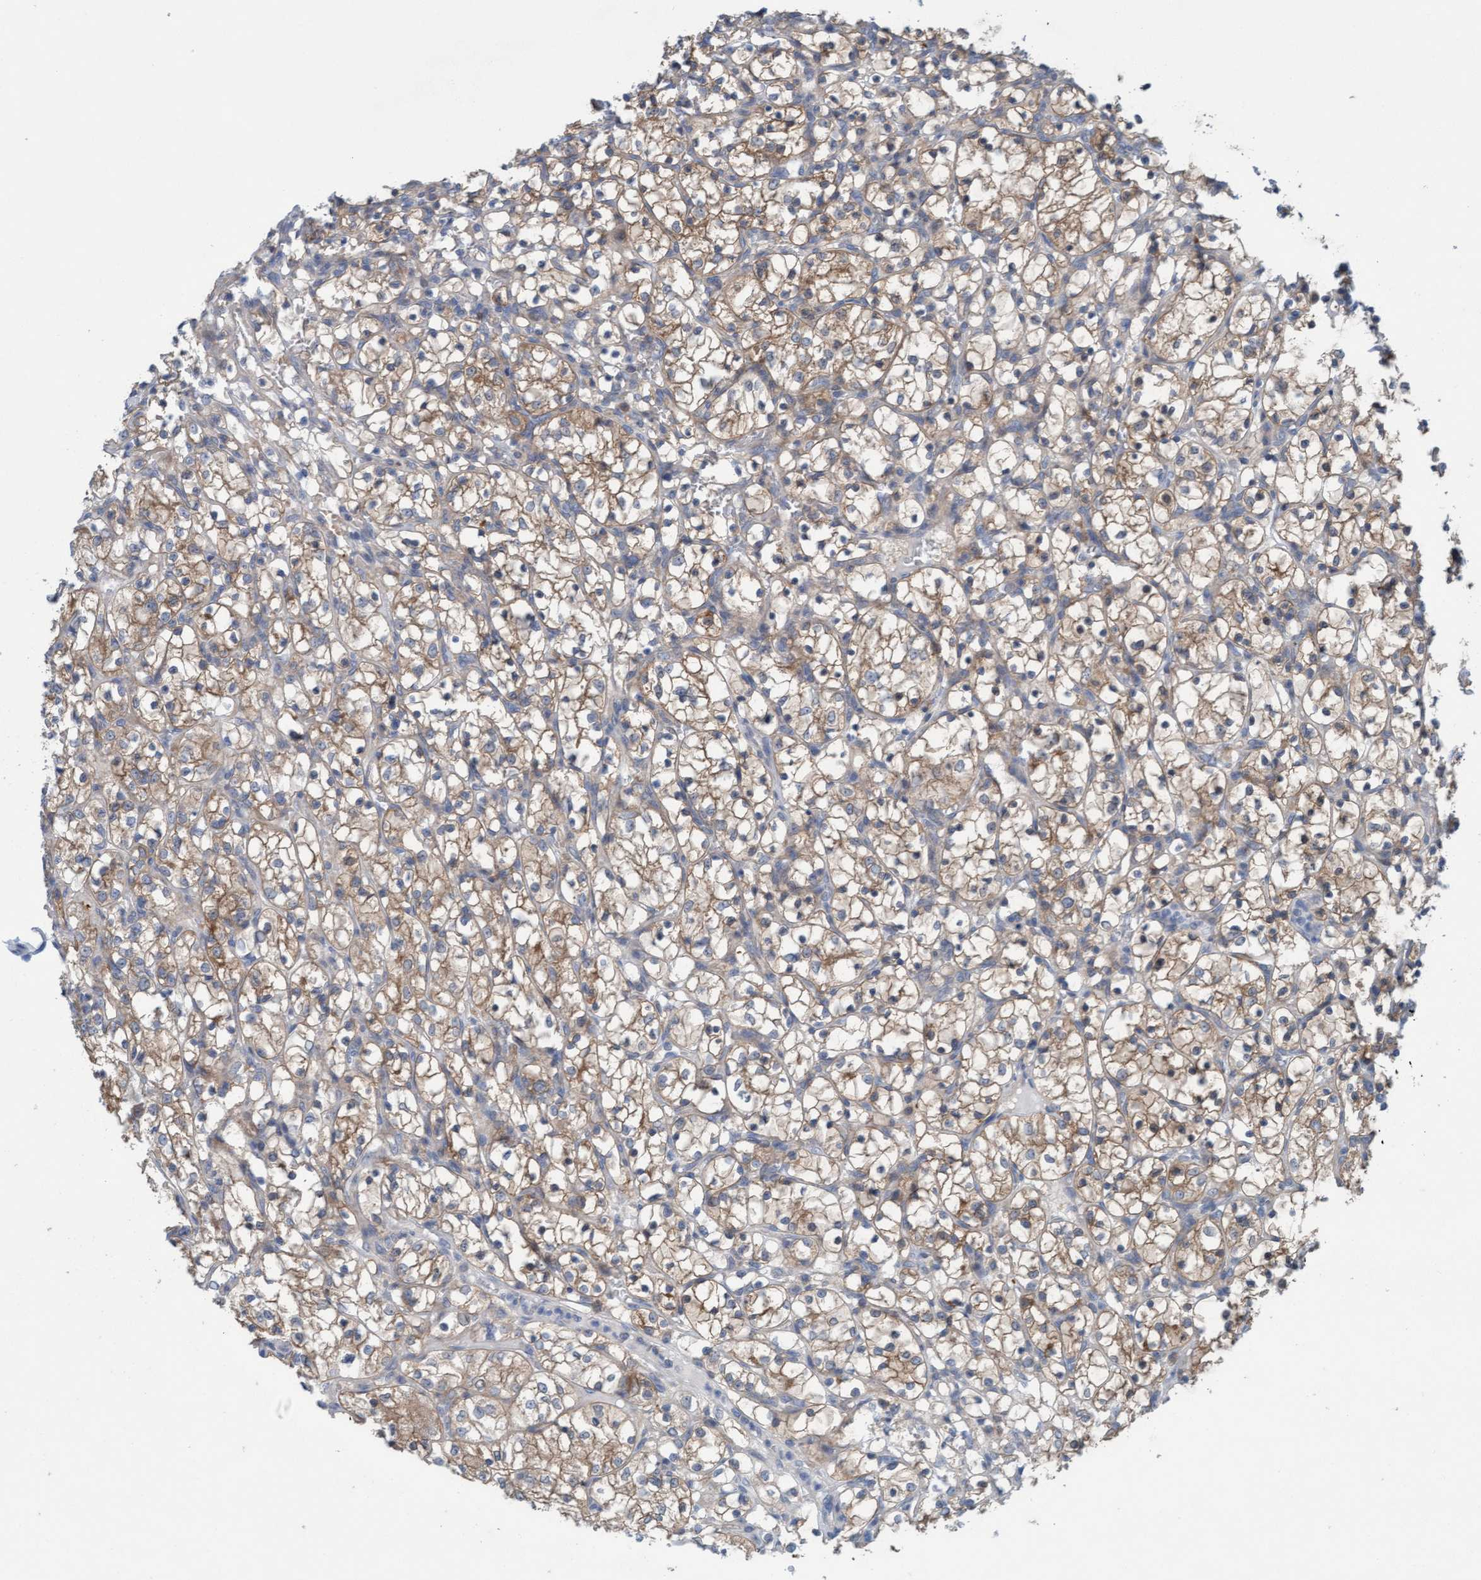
{"staining": {"intensity": "weak", "quantity": ">75%", "location": "cytoplasmic/membranous"}, "tissue": "renal cancer", "cell_type": "Tumor cells", "image_type": "cancer", "snomed": [{"axis": "morphology", "description": "Adenocarcinoma, NOS"}, {"axis": "topography", "description": "Kidney"}], "caption": "Protein staining displays weak cytoplasmic/membranous staining in about >75% of tumor cells in adenocarcinoma (renal).", "gene": "KLHL25", "patient": {"sex": "female", "age": 69}}